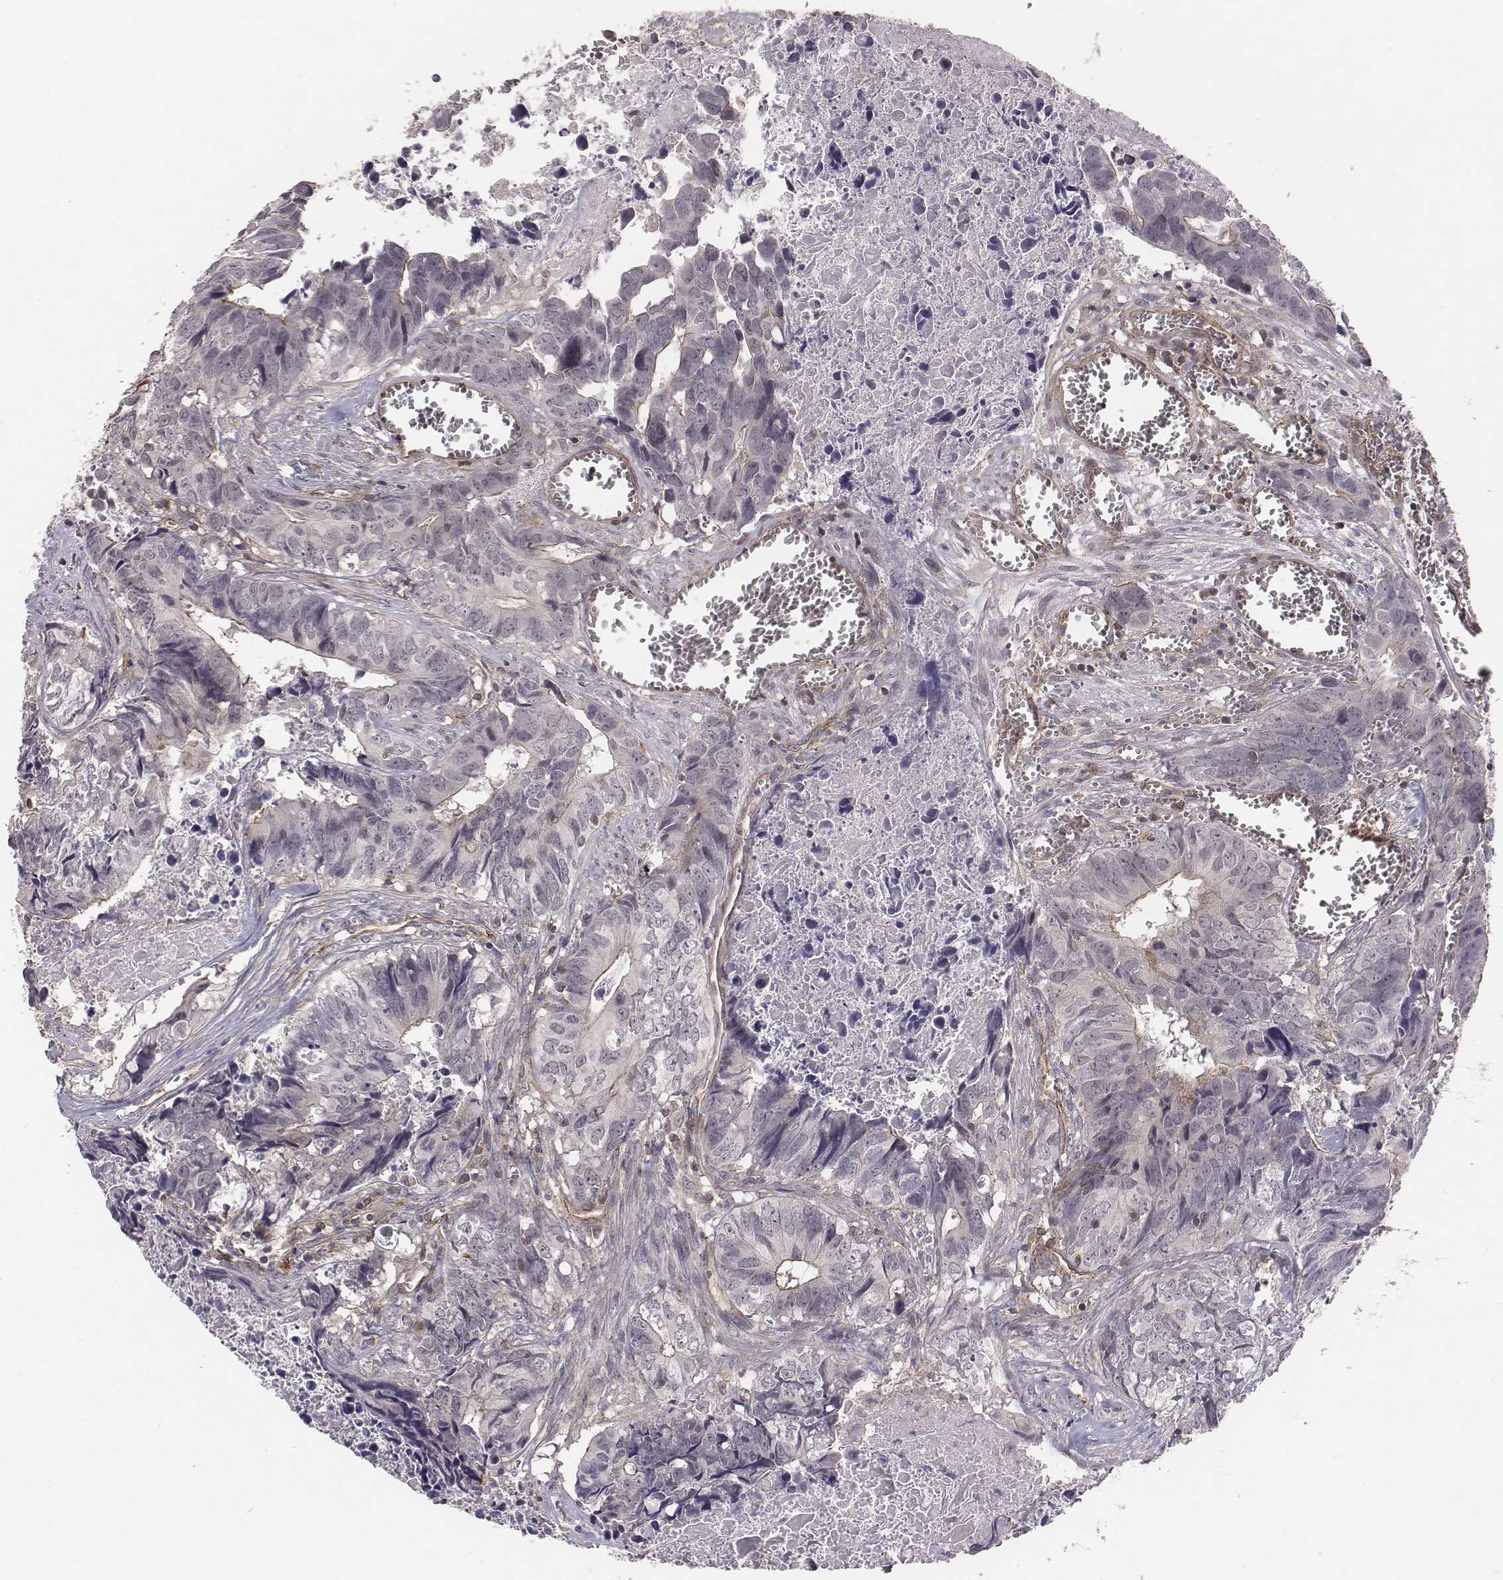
{"staining": {"intensity": "negative", "quantity": "none", "location": "none"}, "tissue": "colorectal cancer", "cell_type": "Tumor cells", "image_type": "cancer", "snomed": [{"axis": "morphology", "description": "Adenocarcinoma, NOS"}, {"axis": "topography", "description": "Colon"}], "caption": "Immunohistochemistry of colorectal adenocarcinoma shows no staining in tumor cells. The staining was performed using DAB (3,3'-diaminobenzidine) to visualize the protein expression in brown, while the nuclei were stained in blue with hematoxylin (Magnification: 20x).", "gene": "PTPRG", "patient": {"sex": "female", "age": 82}}